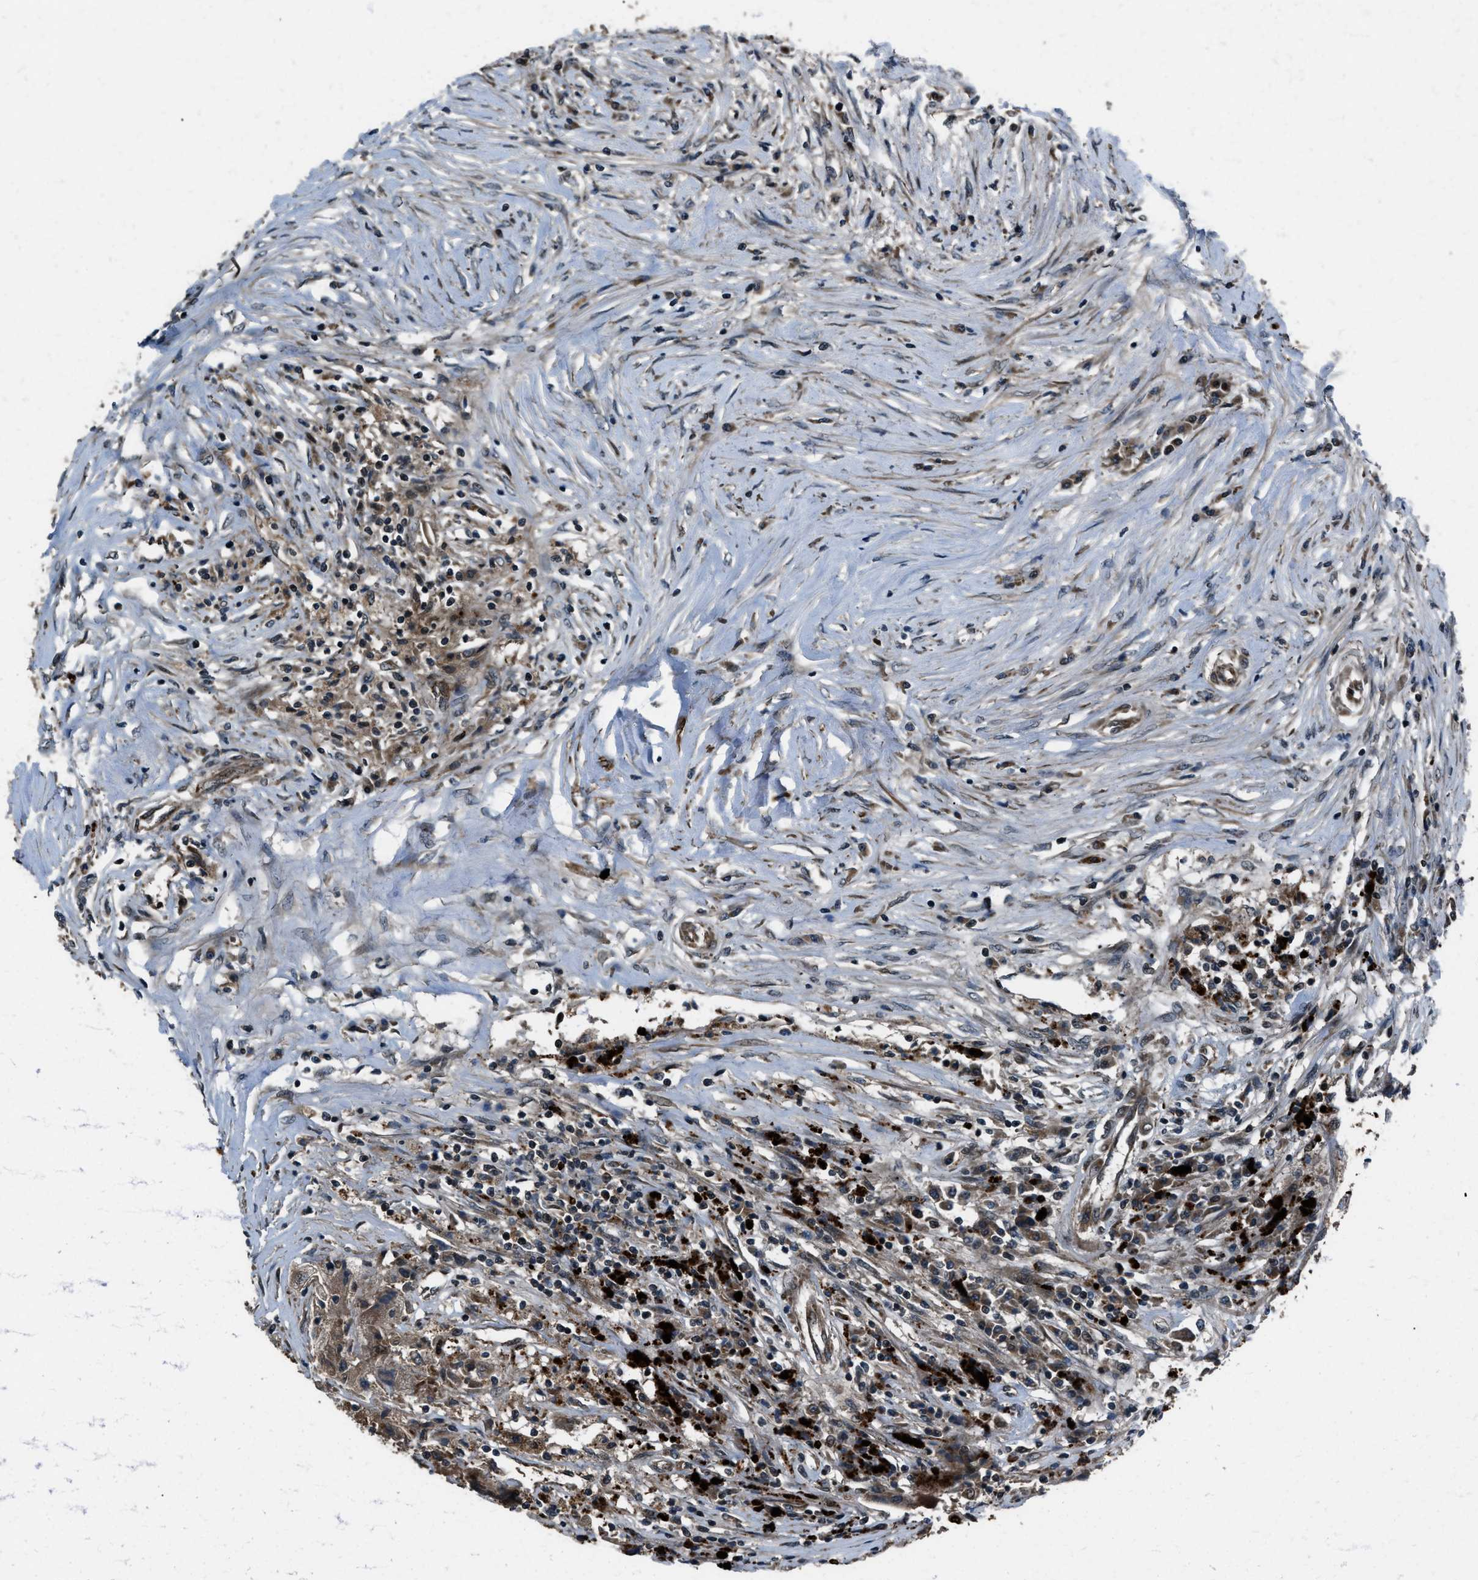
{"staining": {"intensity": "moderate", "quantity": ">75%", "location": "cytoplasmic/membranous"}, "tissue": "colorectal cancer", "cell_type": "Tumor cells", "image_type": "cancer", "snomed": [{"axis": "morphology", "description": "Adenocarcinoma, NOS"}, {"axis": "topography", "description": "Rectum"}], "caption": "This is a histology image of immunohistochemistry (IHC) staining of colorectal adenocarcinoma, which shows moderate staining in the cytoplasmic/membranous of tumor cells.", "gene": "IRAK4", "patient": {"sex": "male", "age": 63}}